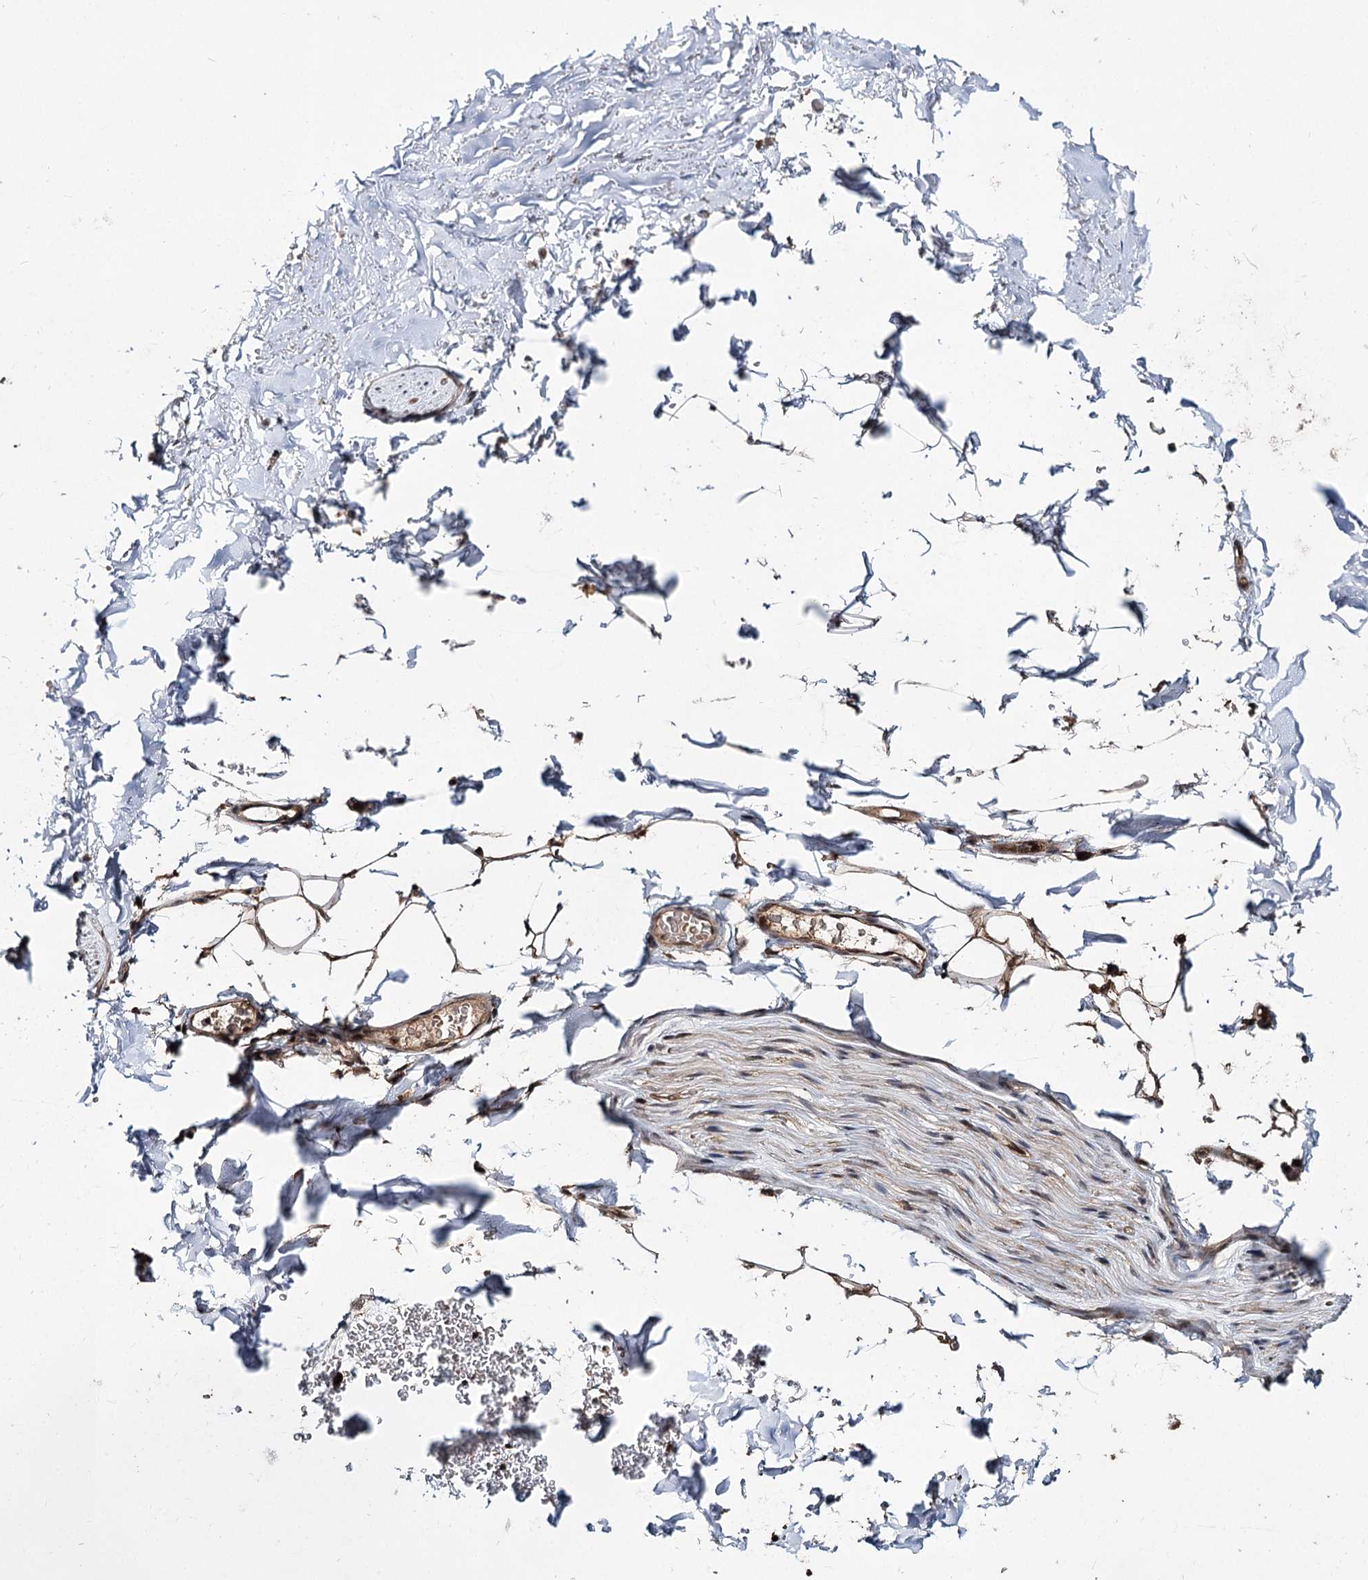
{"staining": {"intensity": "moderate", "quantity": ">75%", "location": "cytoplasmic/membranous"}, "tissue": "adipose tissue", "cell_type": "Adipocytes", "image_type": "normal", "snomed": [{"axis": "morphology", "description": "Normal tissue, NOS"}, {"axis": "topography", "description": "Cartilage tissue"}, {"axis": "topography", "description": "Bronchus"}], "caption": "Adipocytes display moderate cytoplasmic/membranous expression in about >75% of cells in normal adipose tissue.", "gene": "MKNK2", "patient": {"sex": "female", "age": 73}}